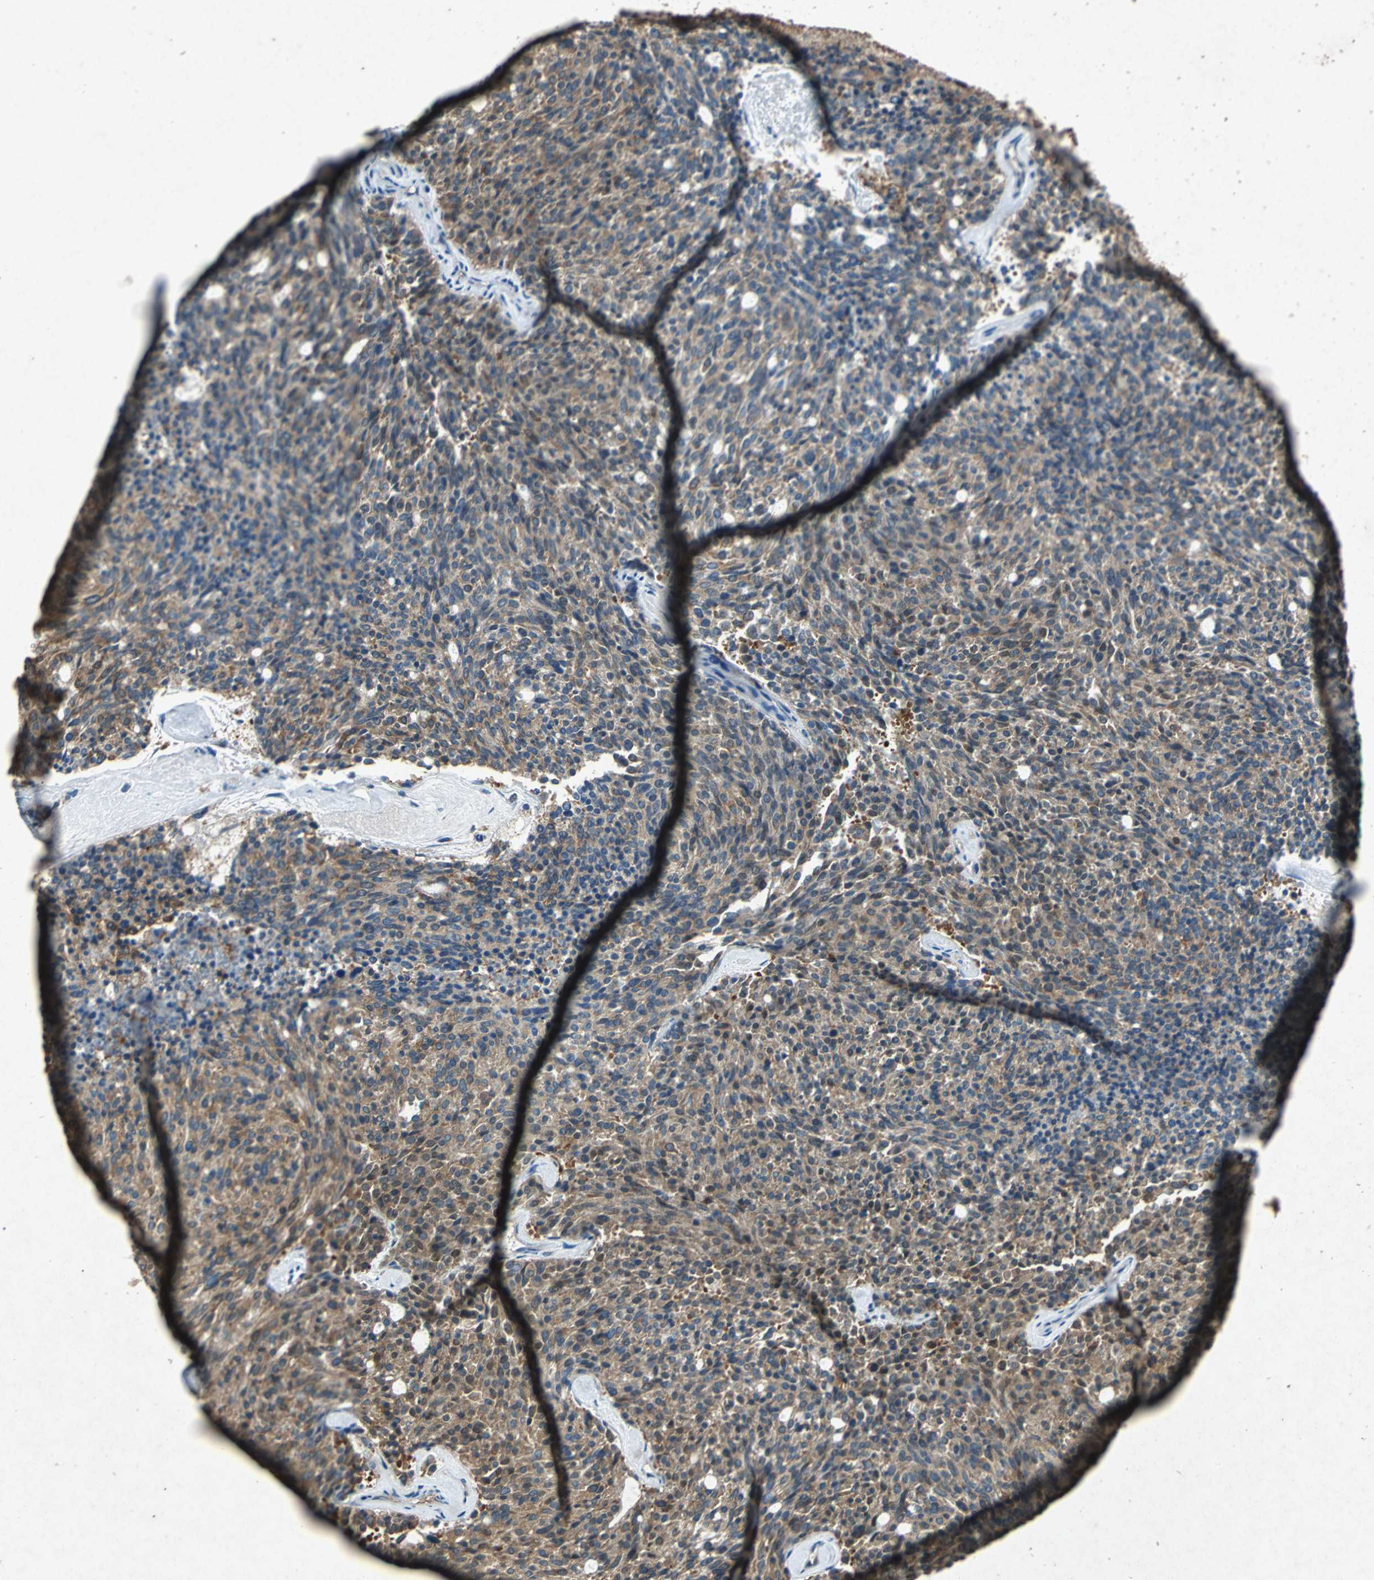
{"staining": {"intensity": "moderate", "quantity": ">75%", "location": "cytoplasmic/membranous"}, "tissue": "carcinoid", "cell_type": "Tumor cells", "image_type": "cancer", "snomed": [{"axis": "morphology", "description": "Carcinoid, malignant, NOS"}, {"axis": "topography", "description": "Pancreas"}], "caption": "Immunohistochemical staining of human carcinoid (malignant) exhibits medium levels of moderate cytoplasmic/membranous protein expression in about >75% of tumor cells.", "gene": "HSP90AB1", "patient": {"sex": "female", "age": 54}}